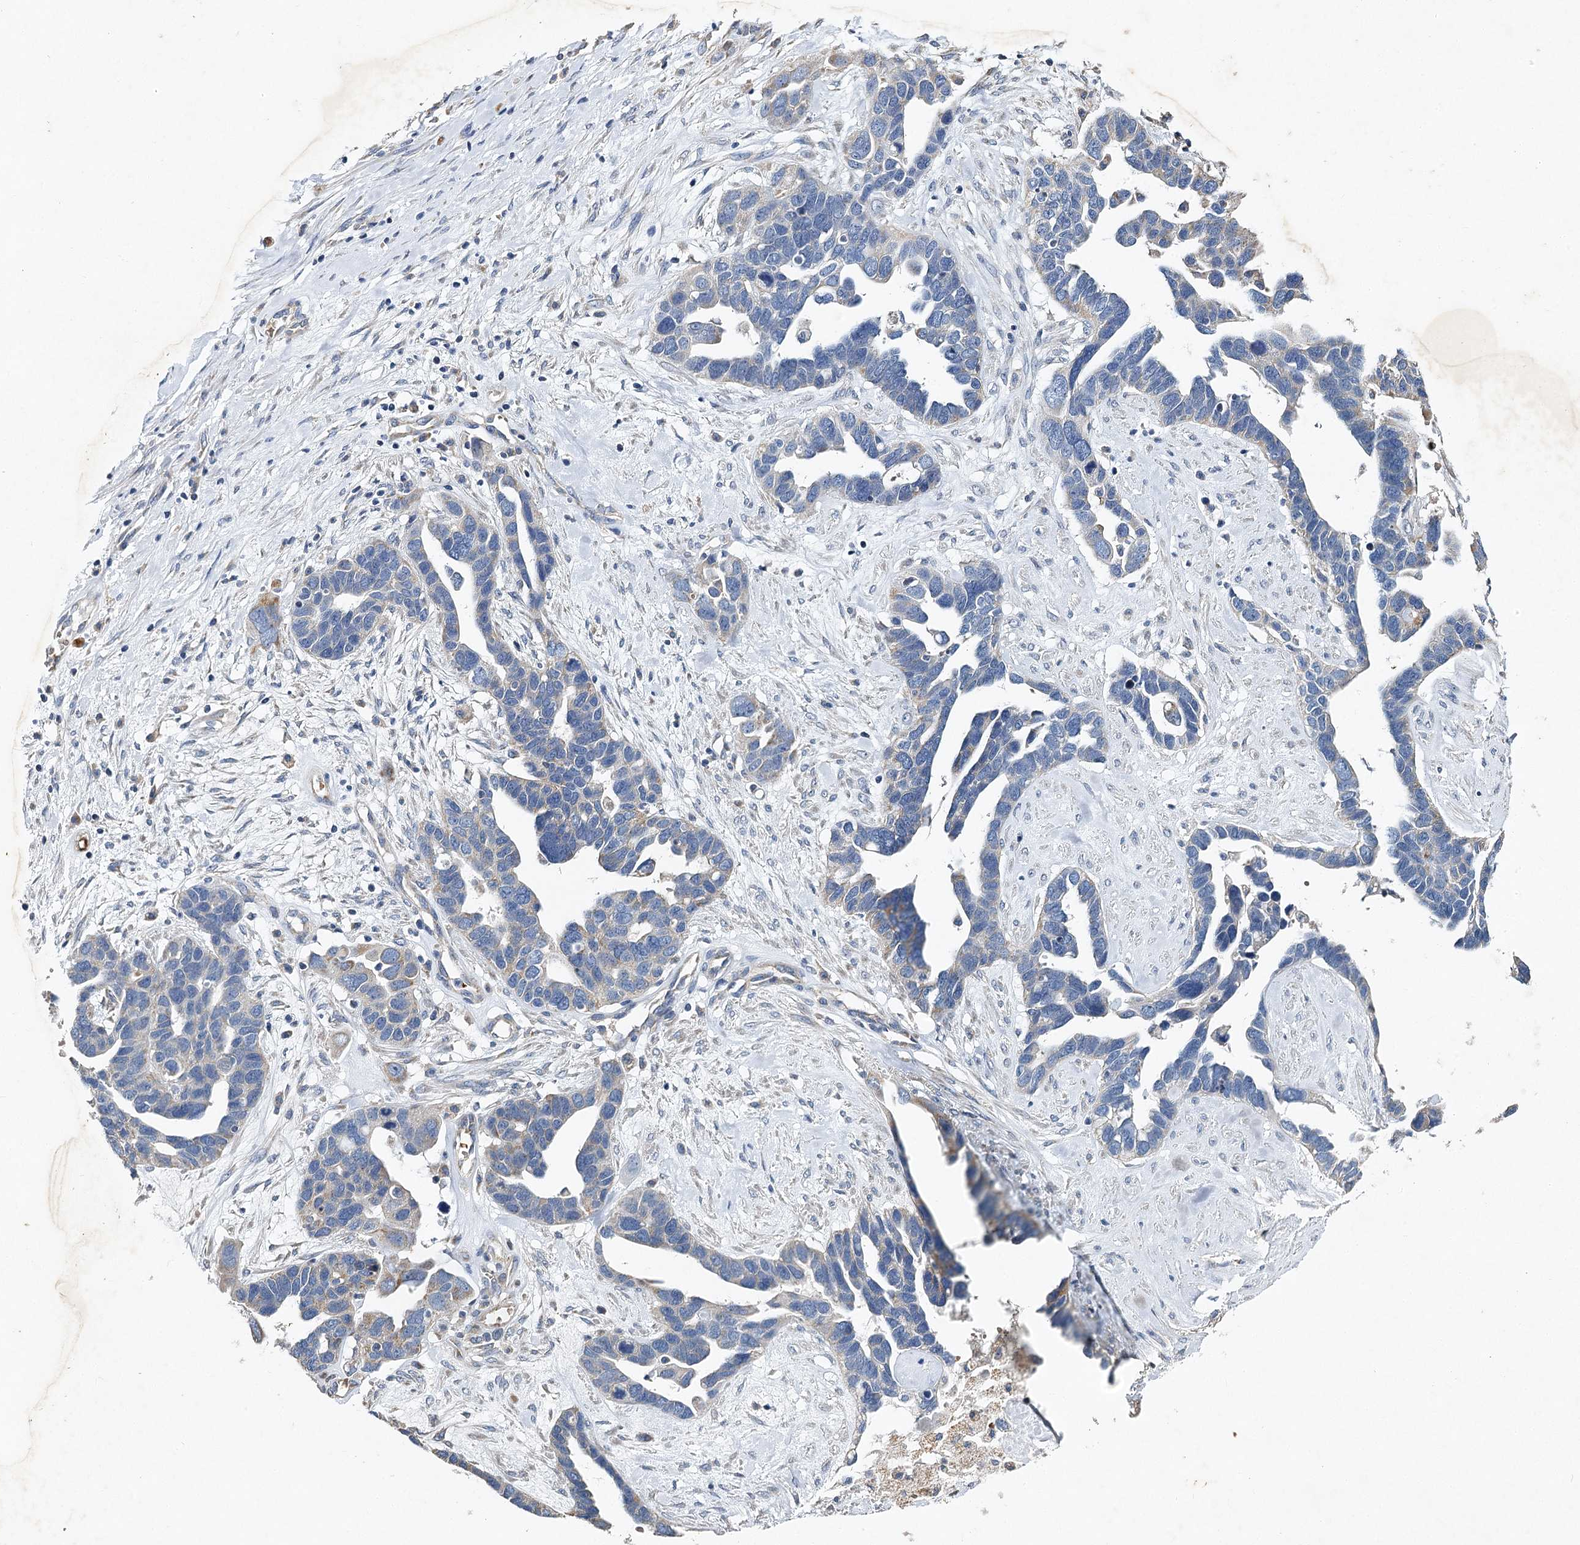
{"staining": {"intensity": "moderate", "quantity": "<25%", "location": "cytoplasmic/membranous"}, "tissue": "ovarian cancer", "cell_type": "Tumor cells", "image_type": "cancer", "snomed": [{"axis": "morphology", "description": "Cystadenocarcinoma, serous, NOS"}, {"axis": "topography", "description": "Ovary"}], "caption": "Protein staining exhibits moderate cytoplasmic/membranous expression in about <25% of tumor cells in ovarian cancer (serous cystadenocarcinoma). The staining was performed using DAB, with brown indicating positive protein expression. Nuclei are stained blue with hematoxylin.", "gene": "BCS1L", "patient": {"sex": "female", "age": 54}}